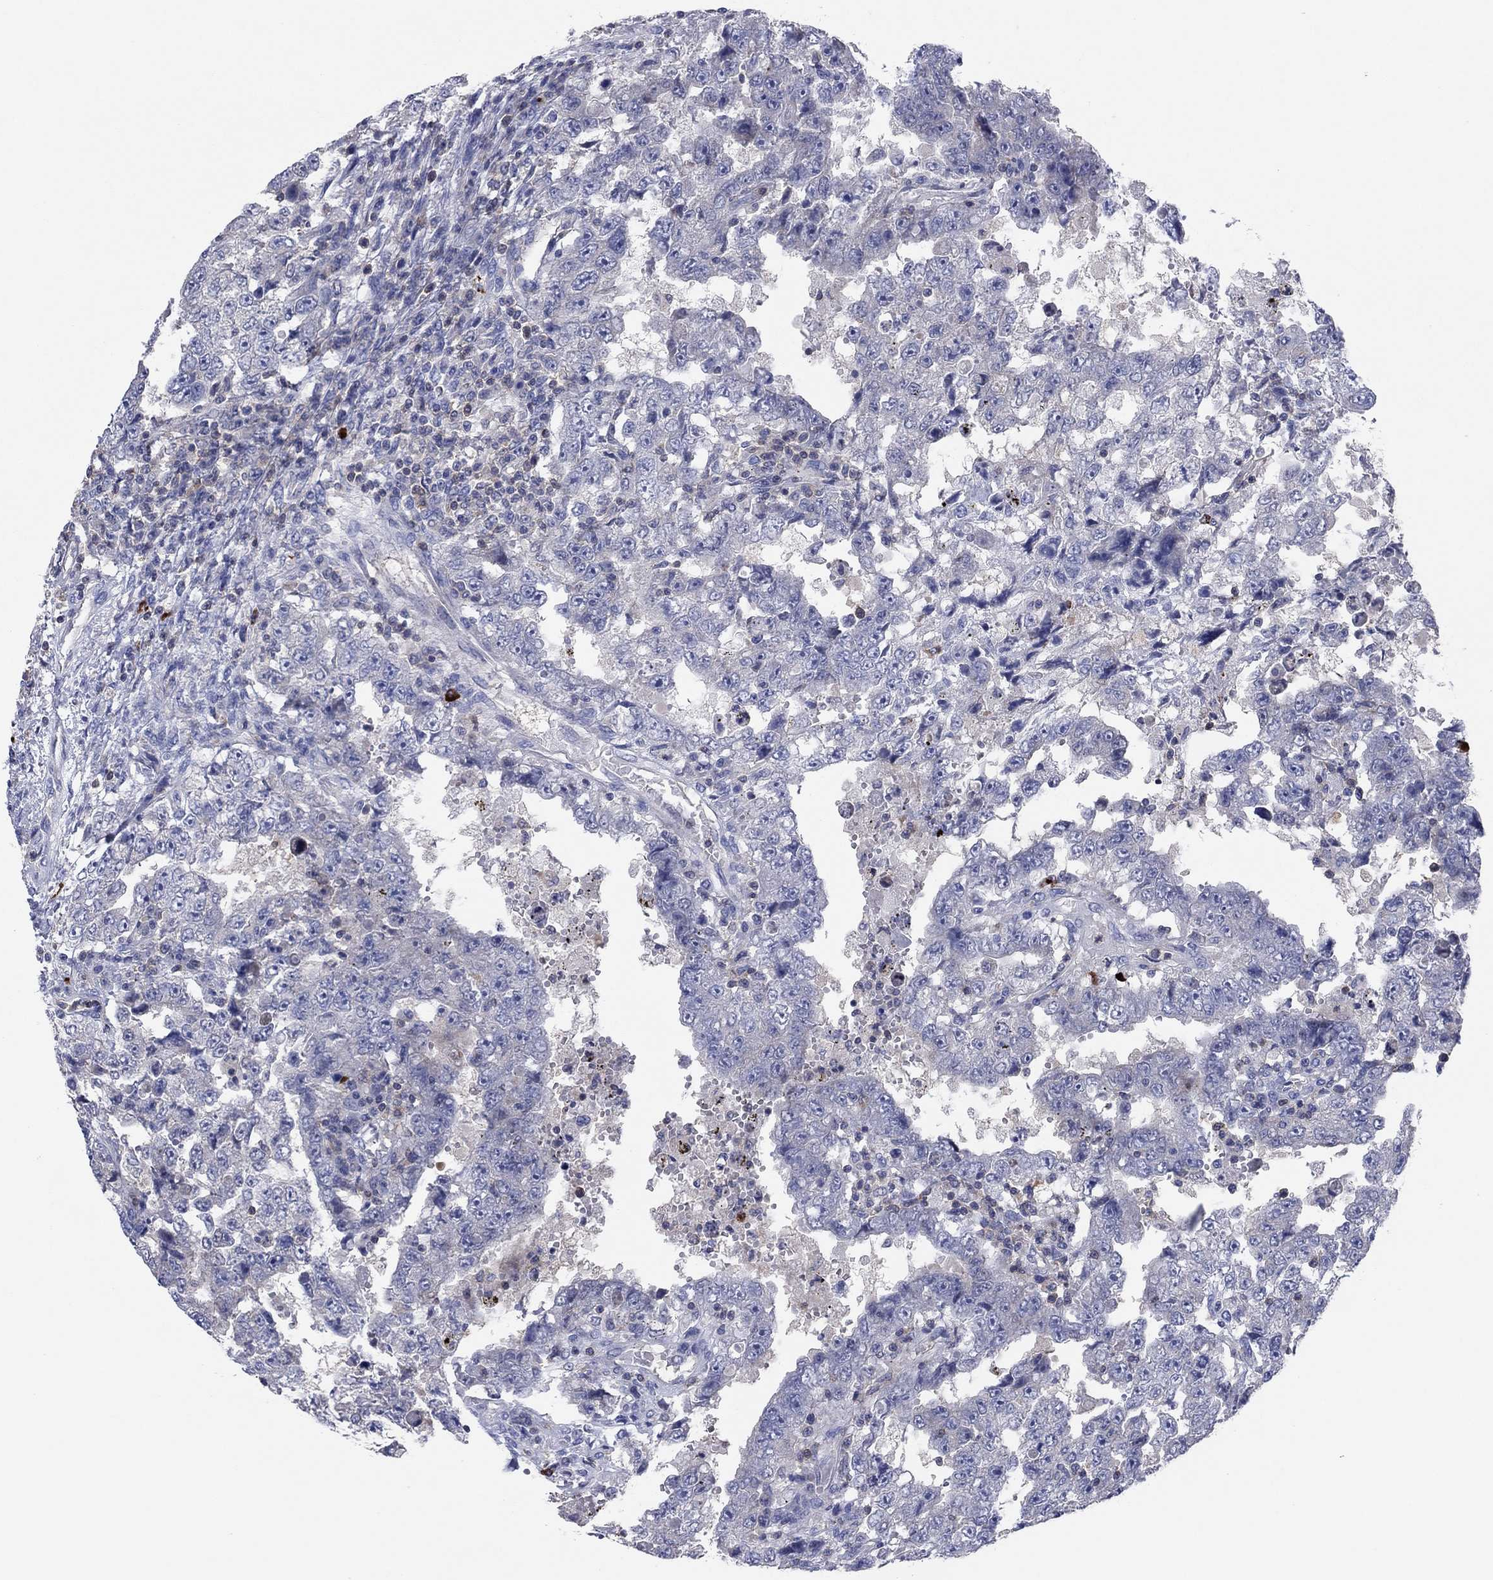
{"staining": {"intensity": "negative", "quantity": "none", "location": "none"}, "tissue": "testis cancer", "cell_type": "Tumor cells", "image_type": "cancer", "snomed": [{"axis": "morphology", "description": "Carcinoma, Embryonal, NOS"}, {"axis": "topography", "description": "Testis"}], "caption": "IHC photomicrograph of neoplastic tissue: human testis cancer (embryonal carcinoma) stained with DAB demonstrates no significant protein positivity in tumor cells.", "gene": "PVR", "patient": {"sex": "male", "age": 26}}